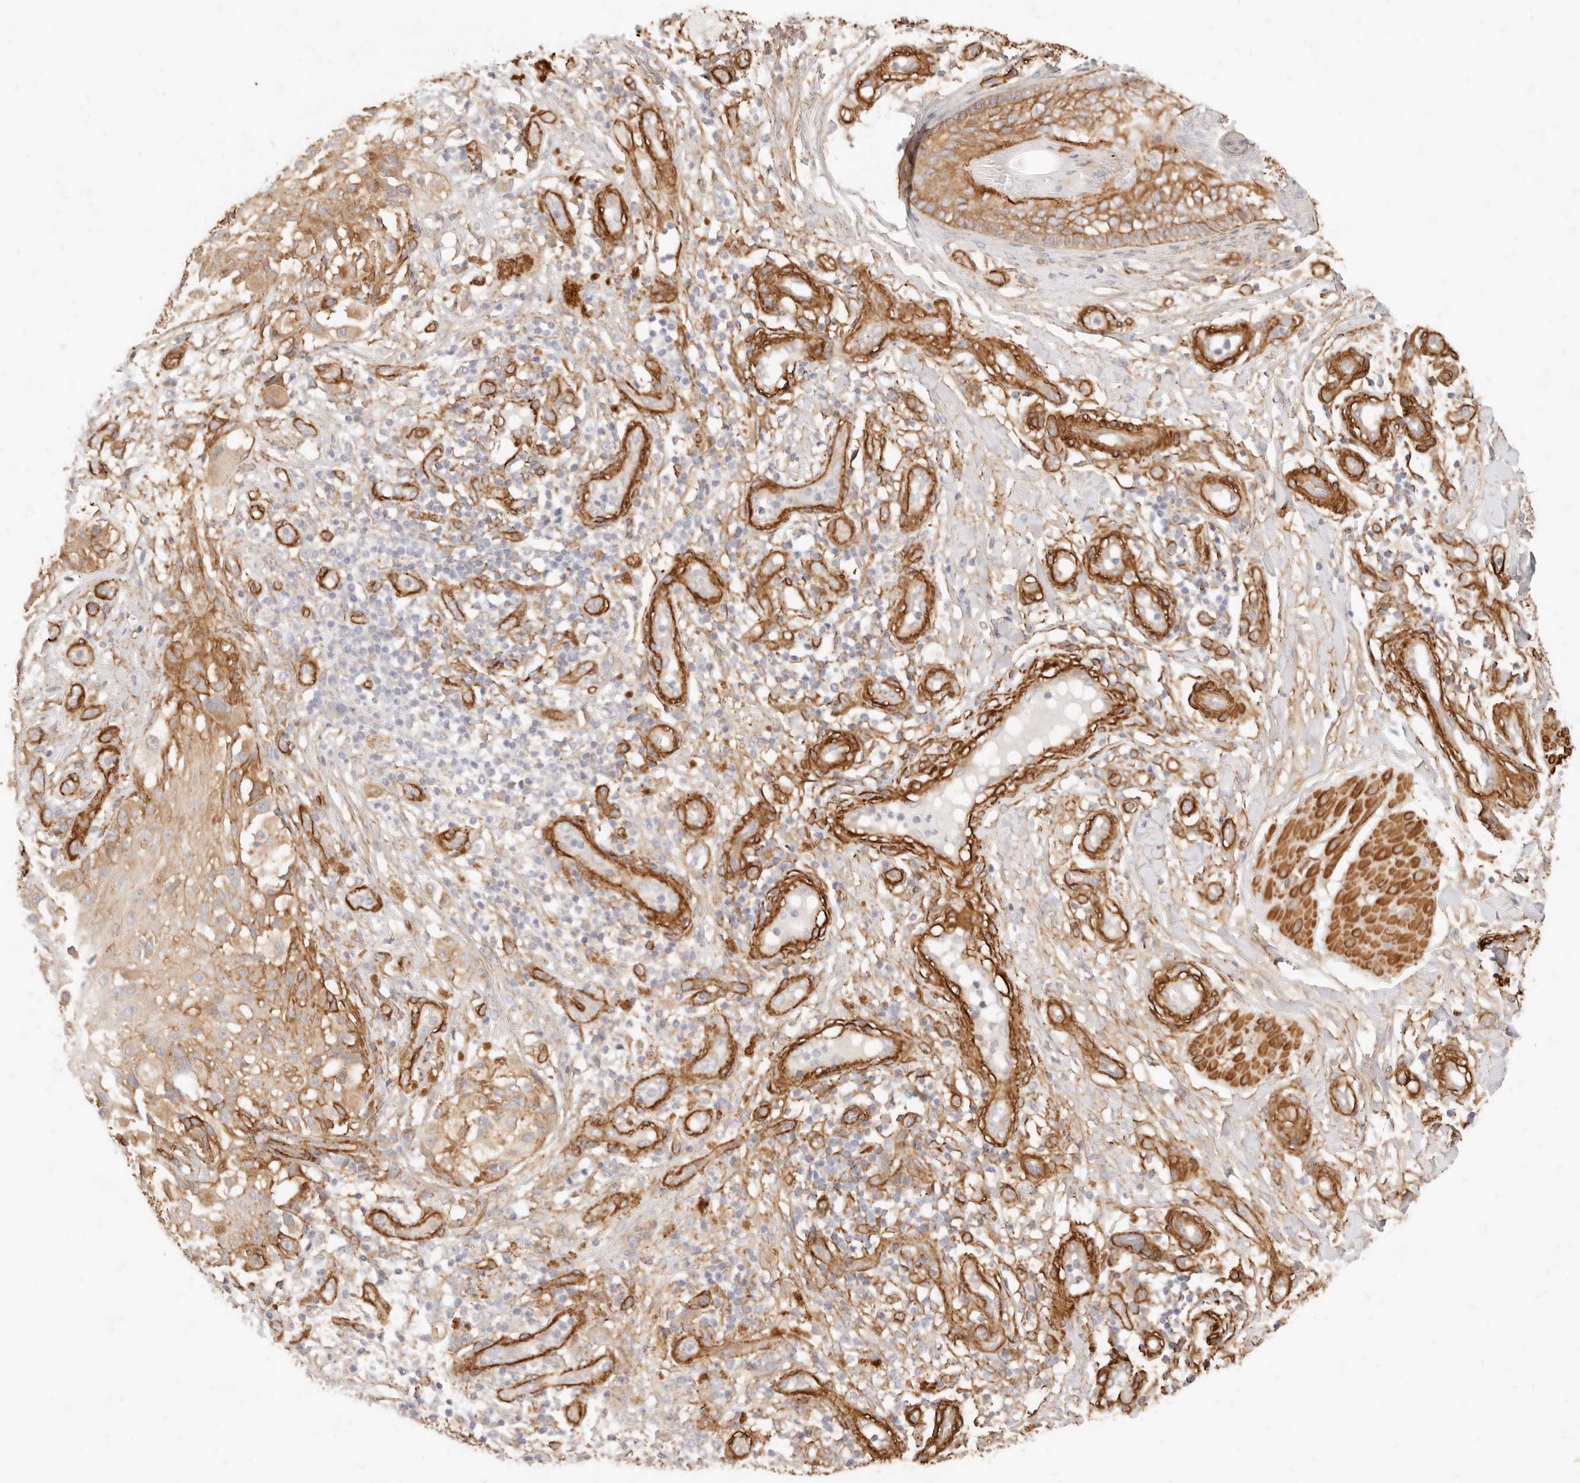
{"staining": {"intensity": "weak", "quantity": "<25%", "location": "cytoplasmic/membranous"}, "tissue": "melanoma", "cell_type": "Tumor cells", "image_type": "cancer", "snomed": [{"axis": "morphology", "description": "Malignant melanoma, NOS"}, {"axis": "topography", "description": "Skin"}], "caption": "DAB (3,3'-diaminobenzidine) immunohistochemical staining of melanoma demonstrates no significant positivity in tumor cells.", "gene": "TMTC2", "patient": {"sex": "female", "age": 81}}